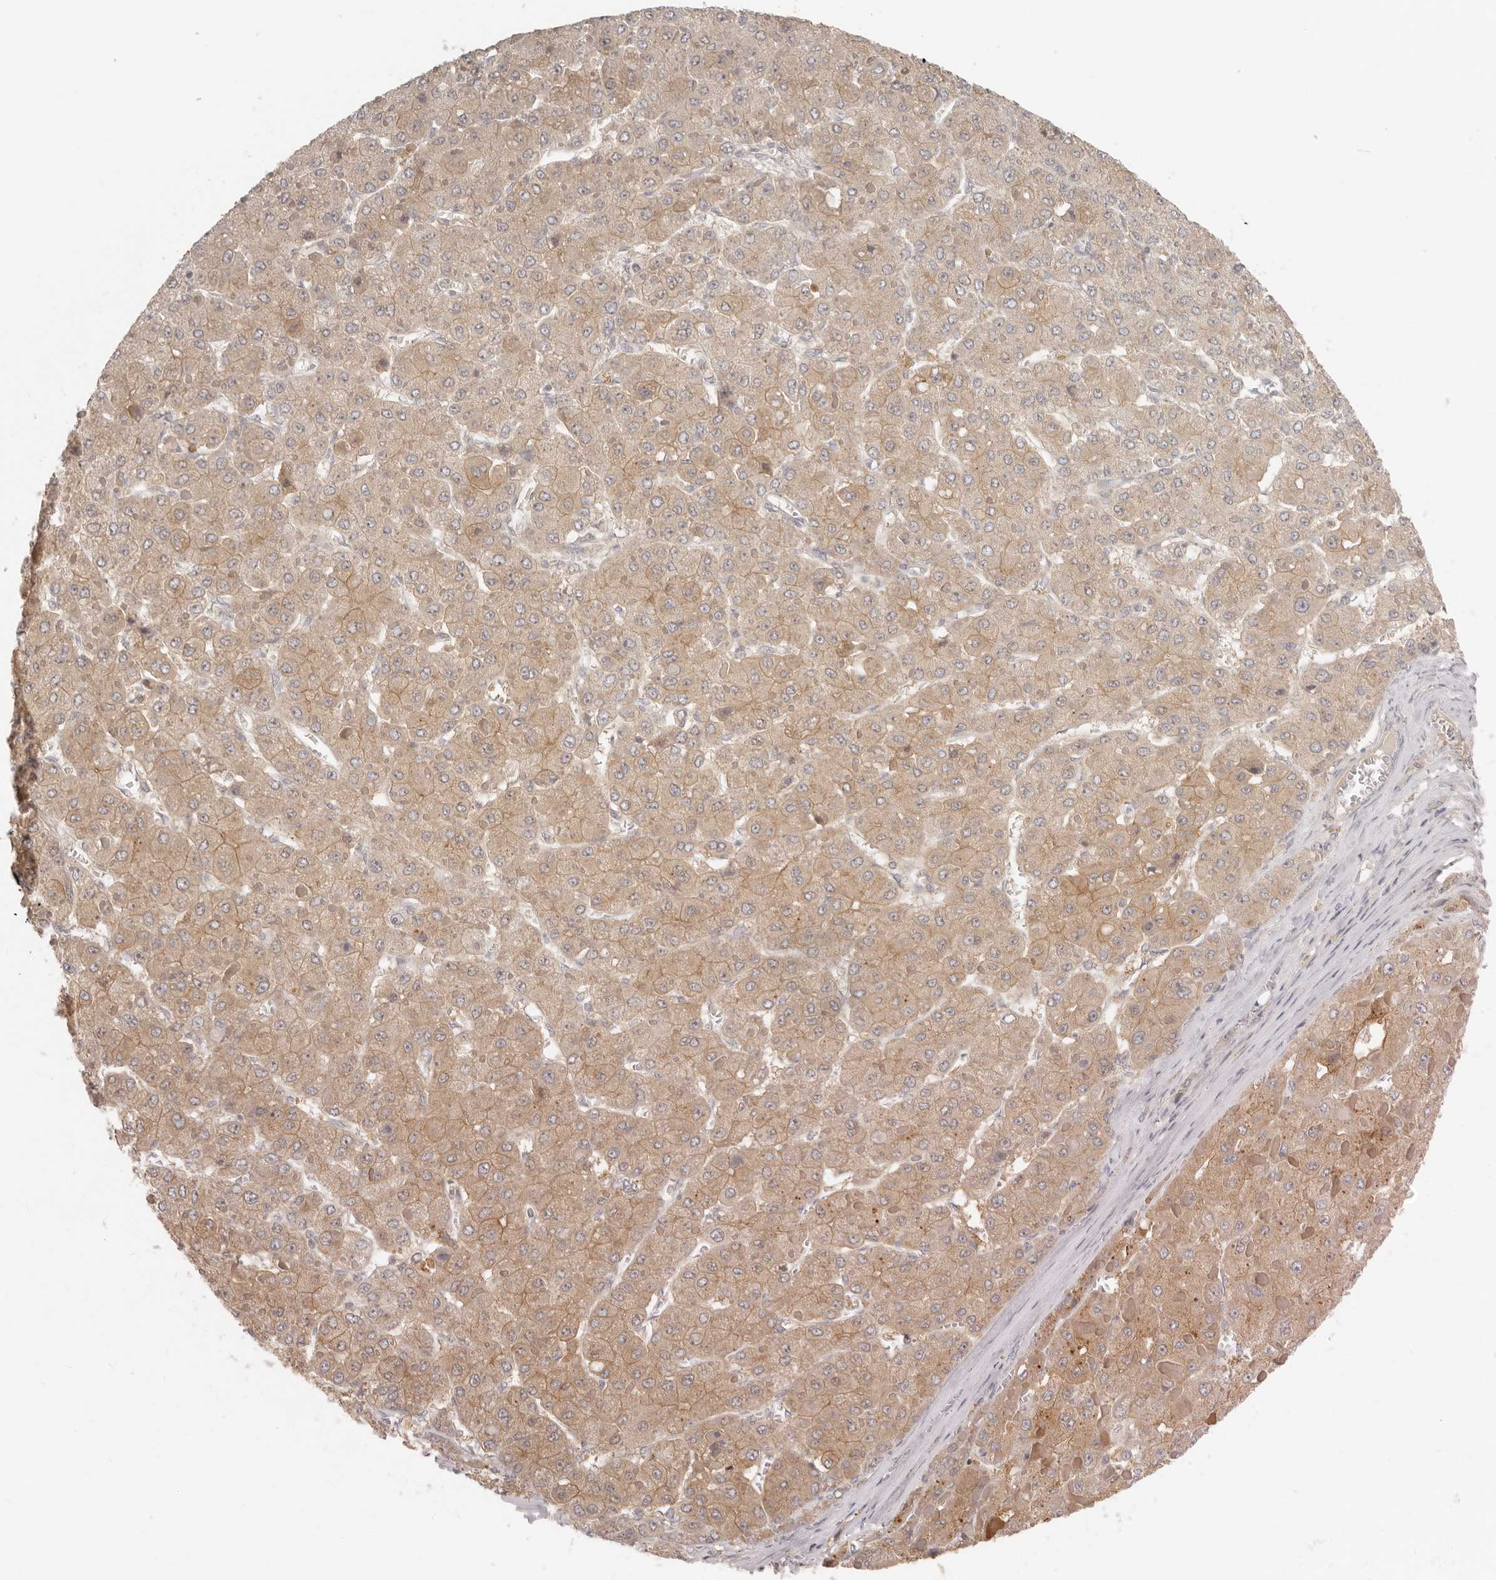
{"staining": {"intensity": "moderate", "quantity": ">75%", "location": "cytoplasmic/membranous"}, "tissue": "liver cancer", "cell_type": "Tumor cells", "image_type": "cancer", "snomed": [{"axis": "morphology", "description": "Carcinoma, Hepatocellular, NOS"}, {"axis": "topography", "description": "Liver"}], "caption": "Immunohistochemistry micrograph of neoplastic tissue: human liver hepatocellular carcinoma stained using immunohistochemistry (IHC) shows medium levels of moderate protein expression localized specifically in the cytoplasmic/membranous of tumor cells, appearing as a cytoplasmic/membranous brown color.", "gene": "AHDC1", "patient": {"sex": "female", "age": 73}}